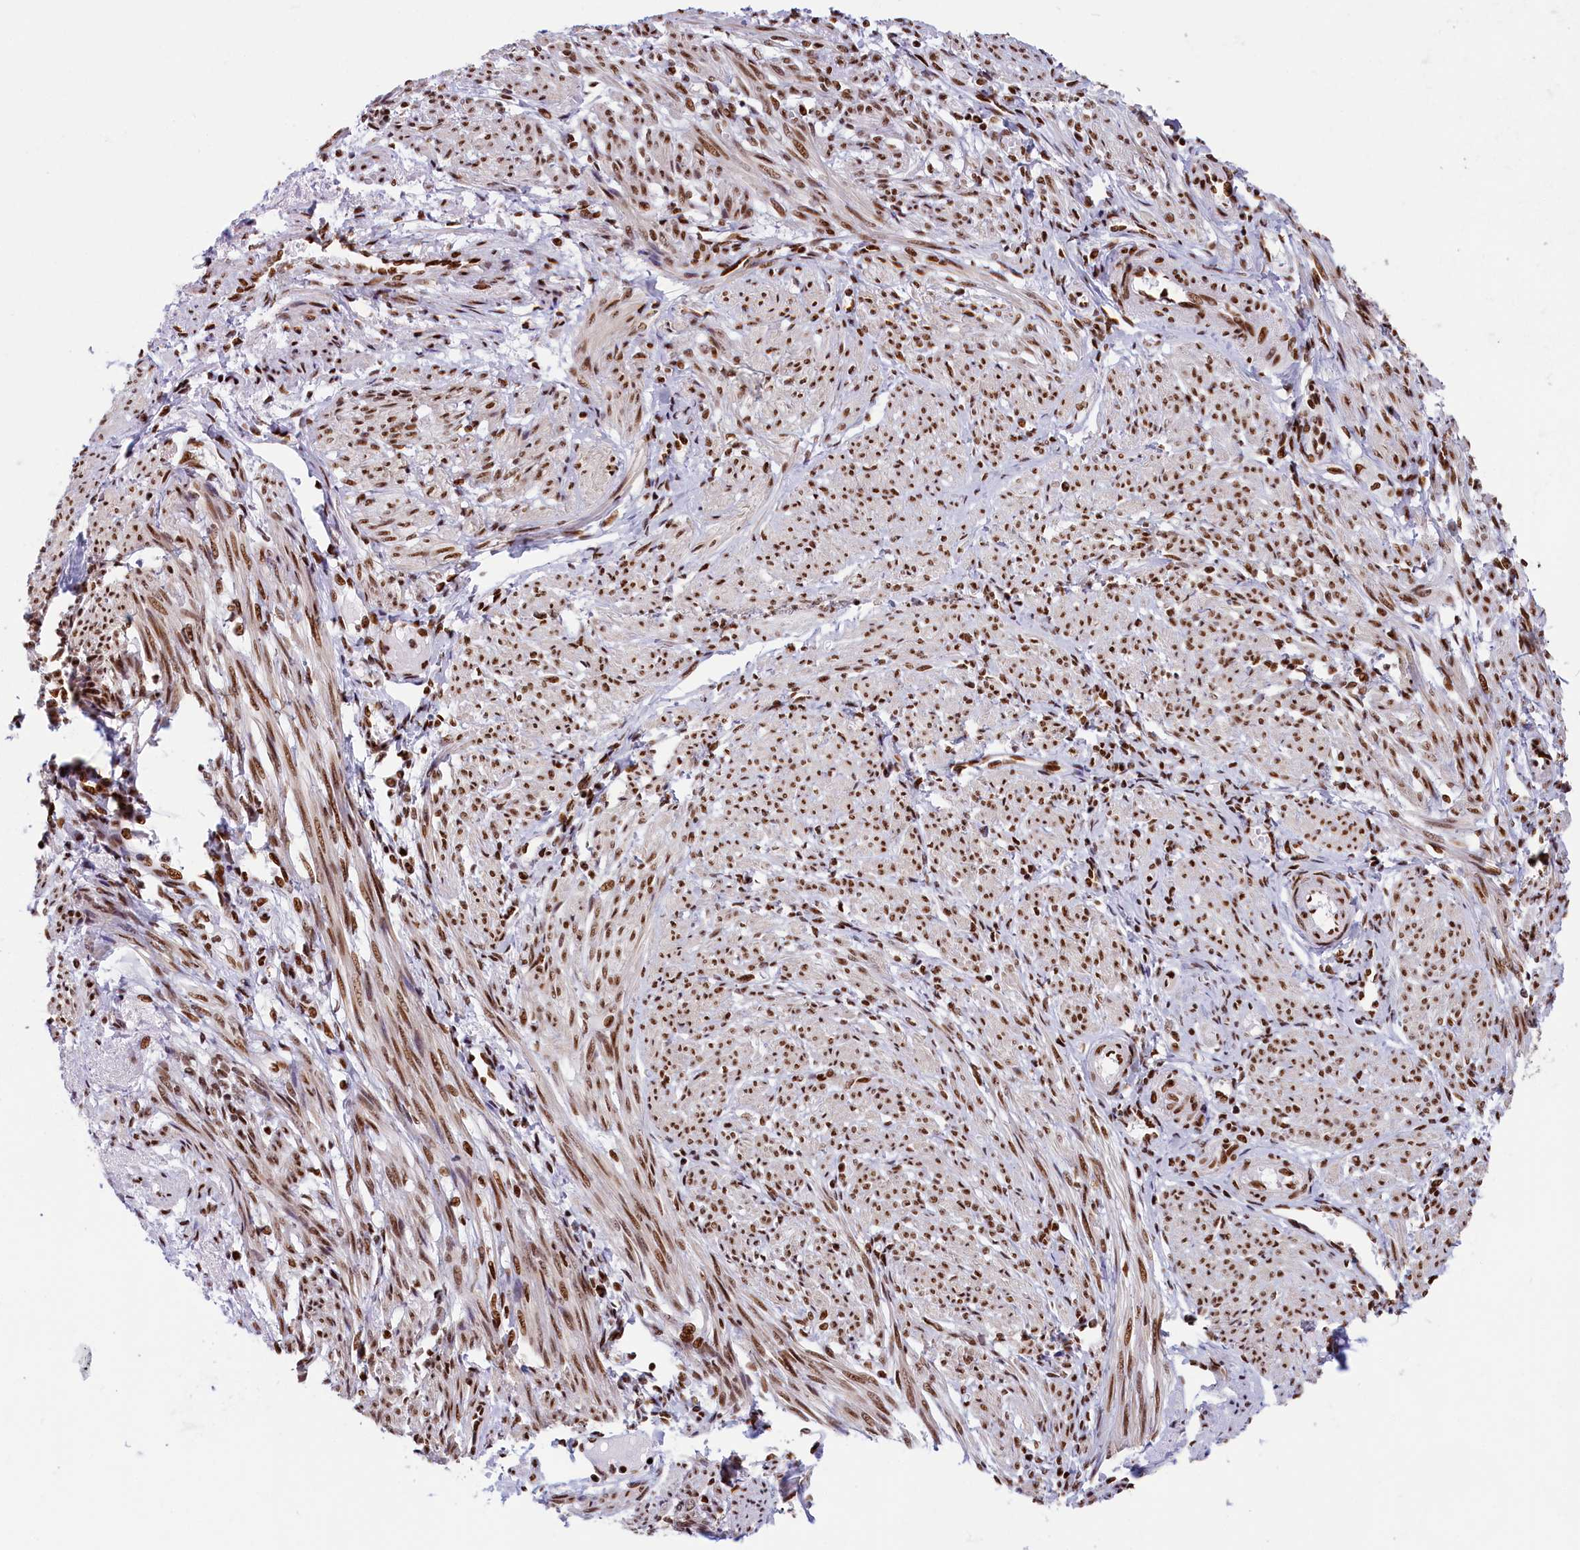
{"staining": {"intensity": "strong", "quantity": ">75%", "location": "nuclear"}, "tissue": "smooth muscle", "cell_type": "Smooth muscle cells", "image_type": "normal", "snomed": [{"axis": "morphology", "description": "Normal tissue, NOS"}, {"axis": "topography", "description": "Smooth muscle"}], "caption": "Smooth muscle stained for a protein exhibits strong nuclear positivity in smooth muscle cells. (Stains: DAB (3,3'-diaminobenzidine) in brown, nuclei in blue, Microscopy: brightfield microscopy at high magnification).", "gene": "SNRNP70", "patient": {"sex": "female", "age": 39}}